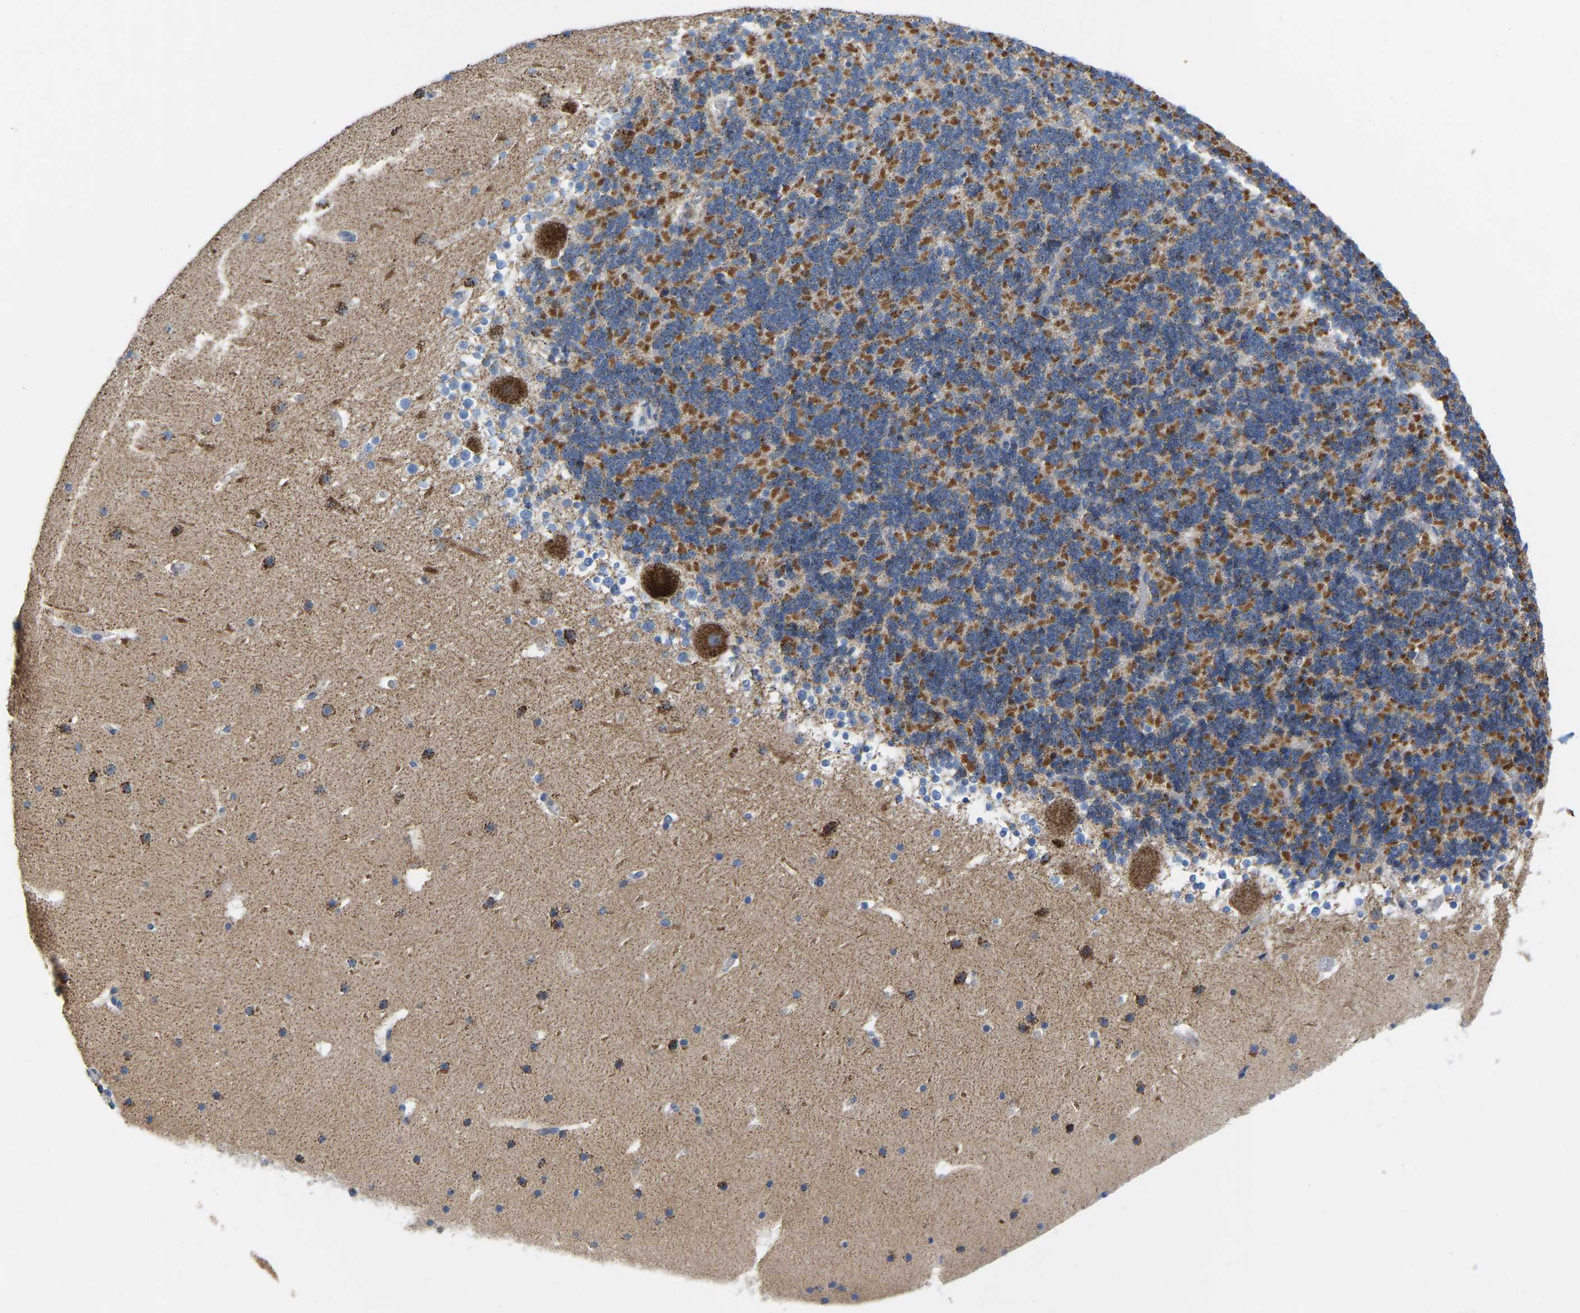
{"staining": {"intensity": "strong", "quantity": "25%-75%", "location": "cytoplasmic/membranous"}, "tissue": "cerebellum", "cell_type": "Cells in granular layer", "image_type": "normal", "snomed": [{"axis": "morphology", "description": "Normal tissue, NOS"}, {"axis": "topography", "description": "Cerebellum"}], "caption": "Cerebellum stained with DAB immunohistochemistry displays high levels of strong cytoplasmic/membranous staining in about 25%-75% of cells in granular layer. Ihc stains the protein of interest in brown and the nuclei are stained blue.", "gene": "CBLB", "patient": {"sex": "male", "age": 45}}